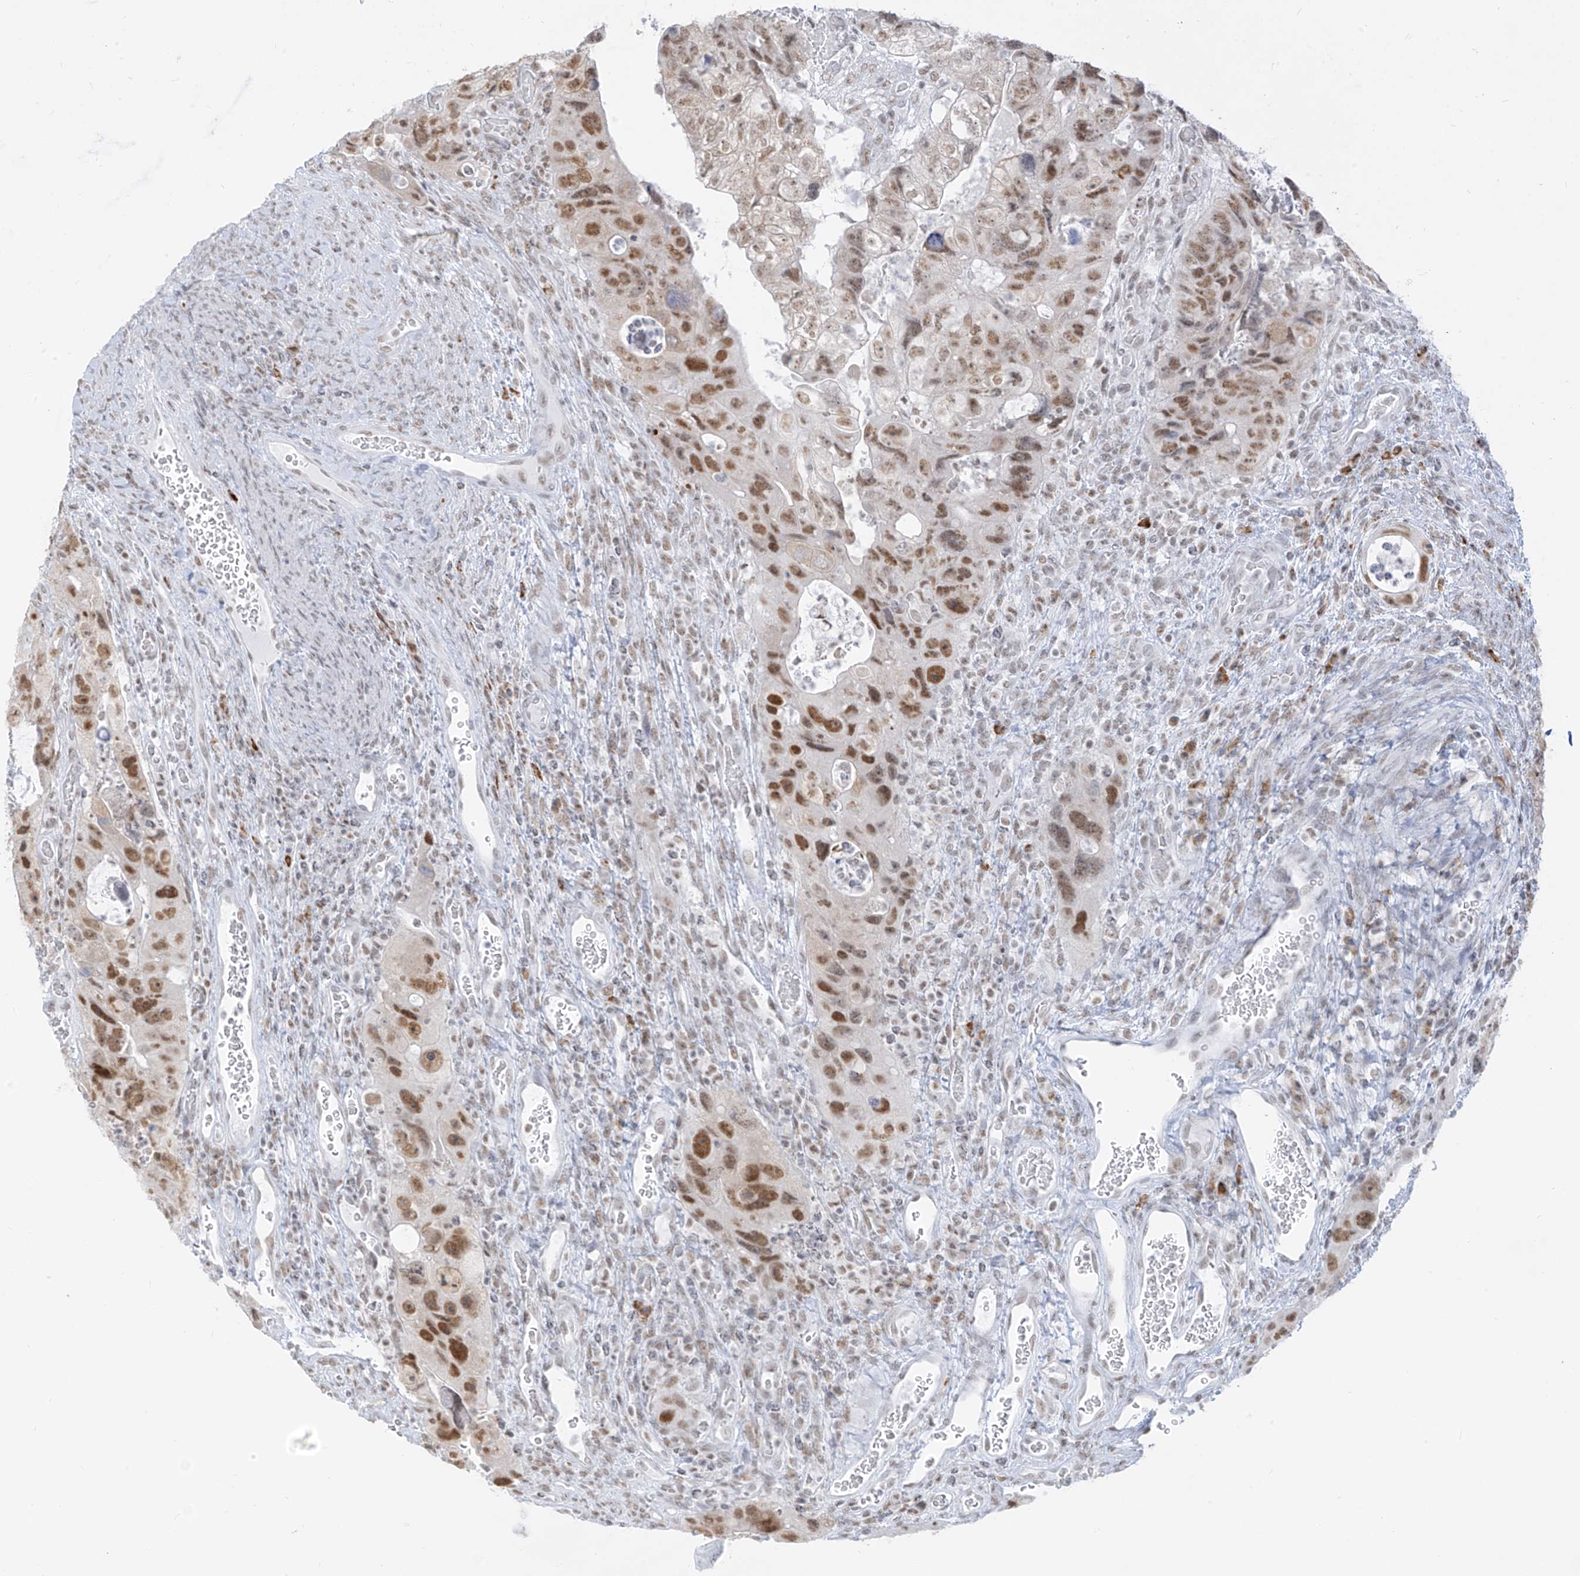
{"staining": {"intensity": "moderate", "quantity": "25%-75%", "location": "nuclear"}, "tissue": "colorectal cancer", "cell_type": "Tumor cells", "image_type": "cancer", "snomed": [{"axis": "morphology", "description": "Adenocarcinoma, NOS"}, {"axis": "topography", "description": "Rectum"}], "caption": "Protein expression analysis of adenocarcinoma (colorectal) demonstrates moderate nuclear expression in about 25%-75% of tumor cells. (brown staining indicates protein expression, while blue staining denotes nuclei).", "gene": "SUPT5H", "patient": {"sex": "male", "age": 59}}